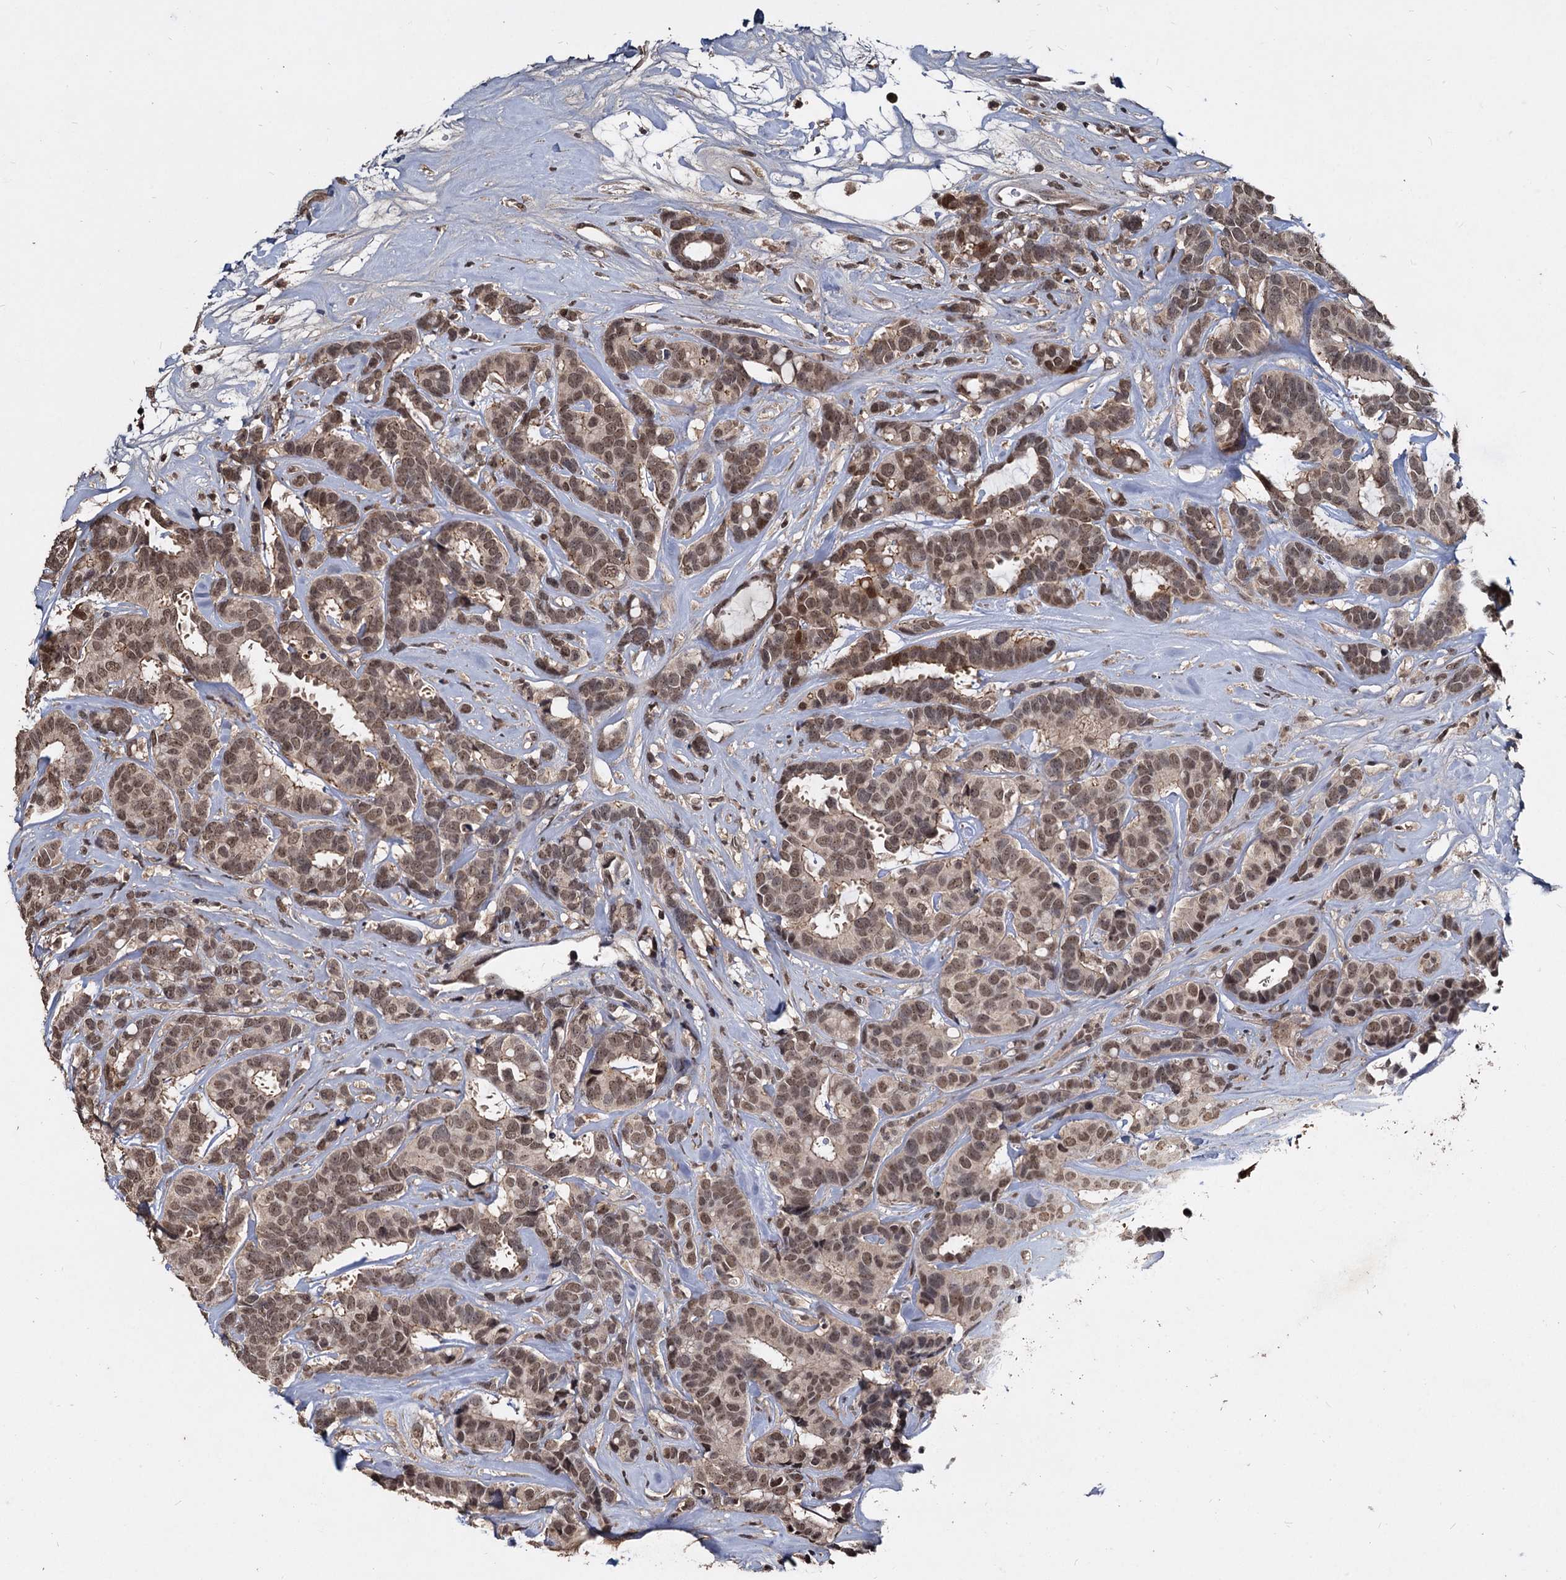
{"staining": {"intensity": "moderate", "quantity": ">75%", "location": "nuclear"}, "tissue": "breast cancer", "cell_type": "Tumor cells", "image_type": "cancer", "snomed": [{"axis": "morphology", "description": "Duct carcinoma"}, {"axis": "topography", "description": "Breast"}], "caption": "IHC histopathology image of human breast infiltrating ductal carcinoma stained for a protein (brown), which reveals medium levels of moderate nuclear expression in about >75% of tumor cells.", "gene": "FAM216B", "patient": {"sex": "female", "age": 87}}